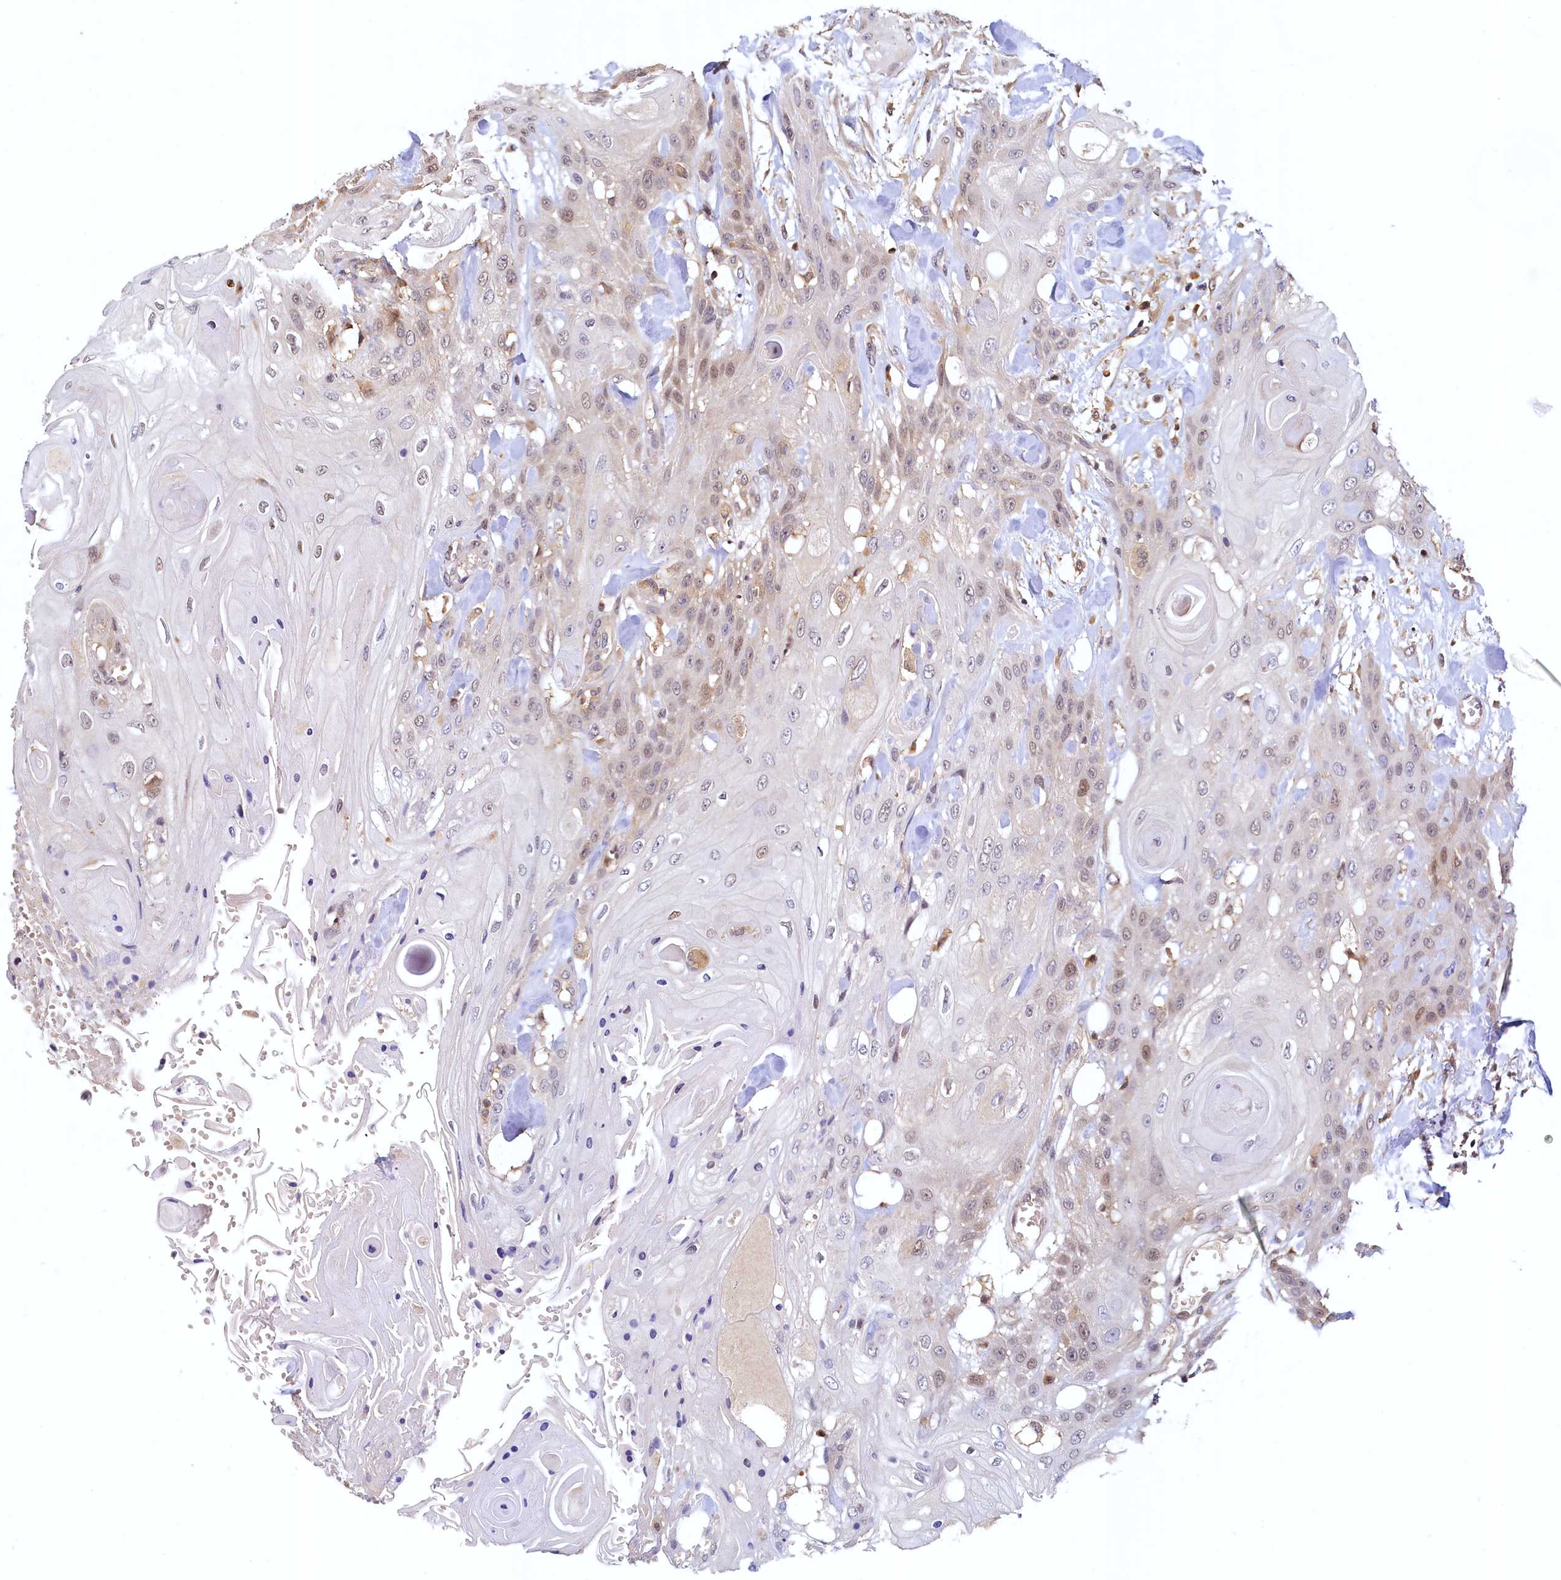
{"staining": {"intensity": "moderate", "quantity": "<25%", "location": "nuclear"}, "tissue": "head and neck cancer", "cell_type": "Tumor cells", "image_type": "cancer", "snomed": [{"axis": "morphology", "description": "Squamous cell carcinoma, NOS"}, {"axis": "topography", "description": "Head-Neck"}], "caption": "Immunohistochemistry (IHC) of squamous cell carcinoma (head and neck) exhibits low levels of moderate nuclear staining in approximately <25% of tumor cells.", "gene": "PAAF1", "patient": {"sex": "female", "age": 43}}